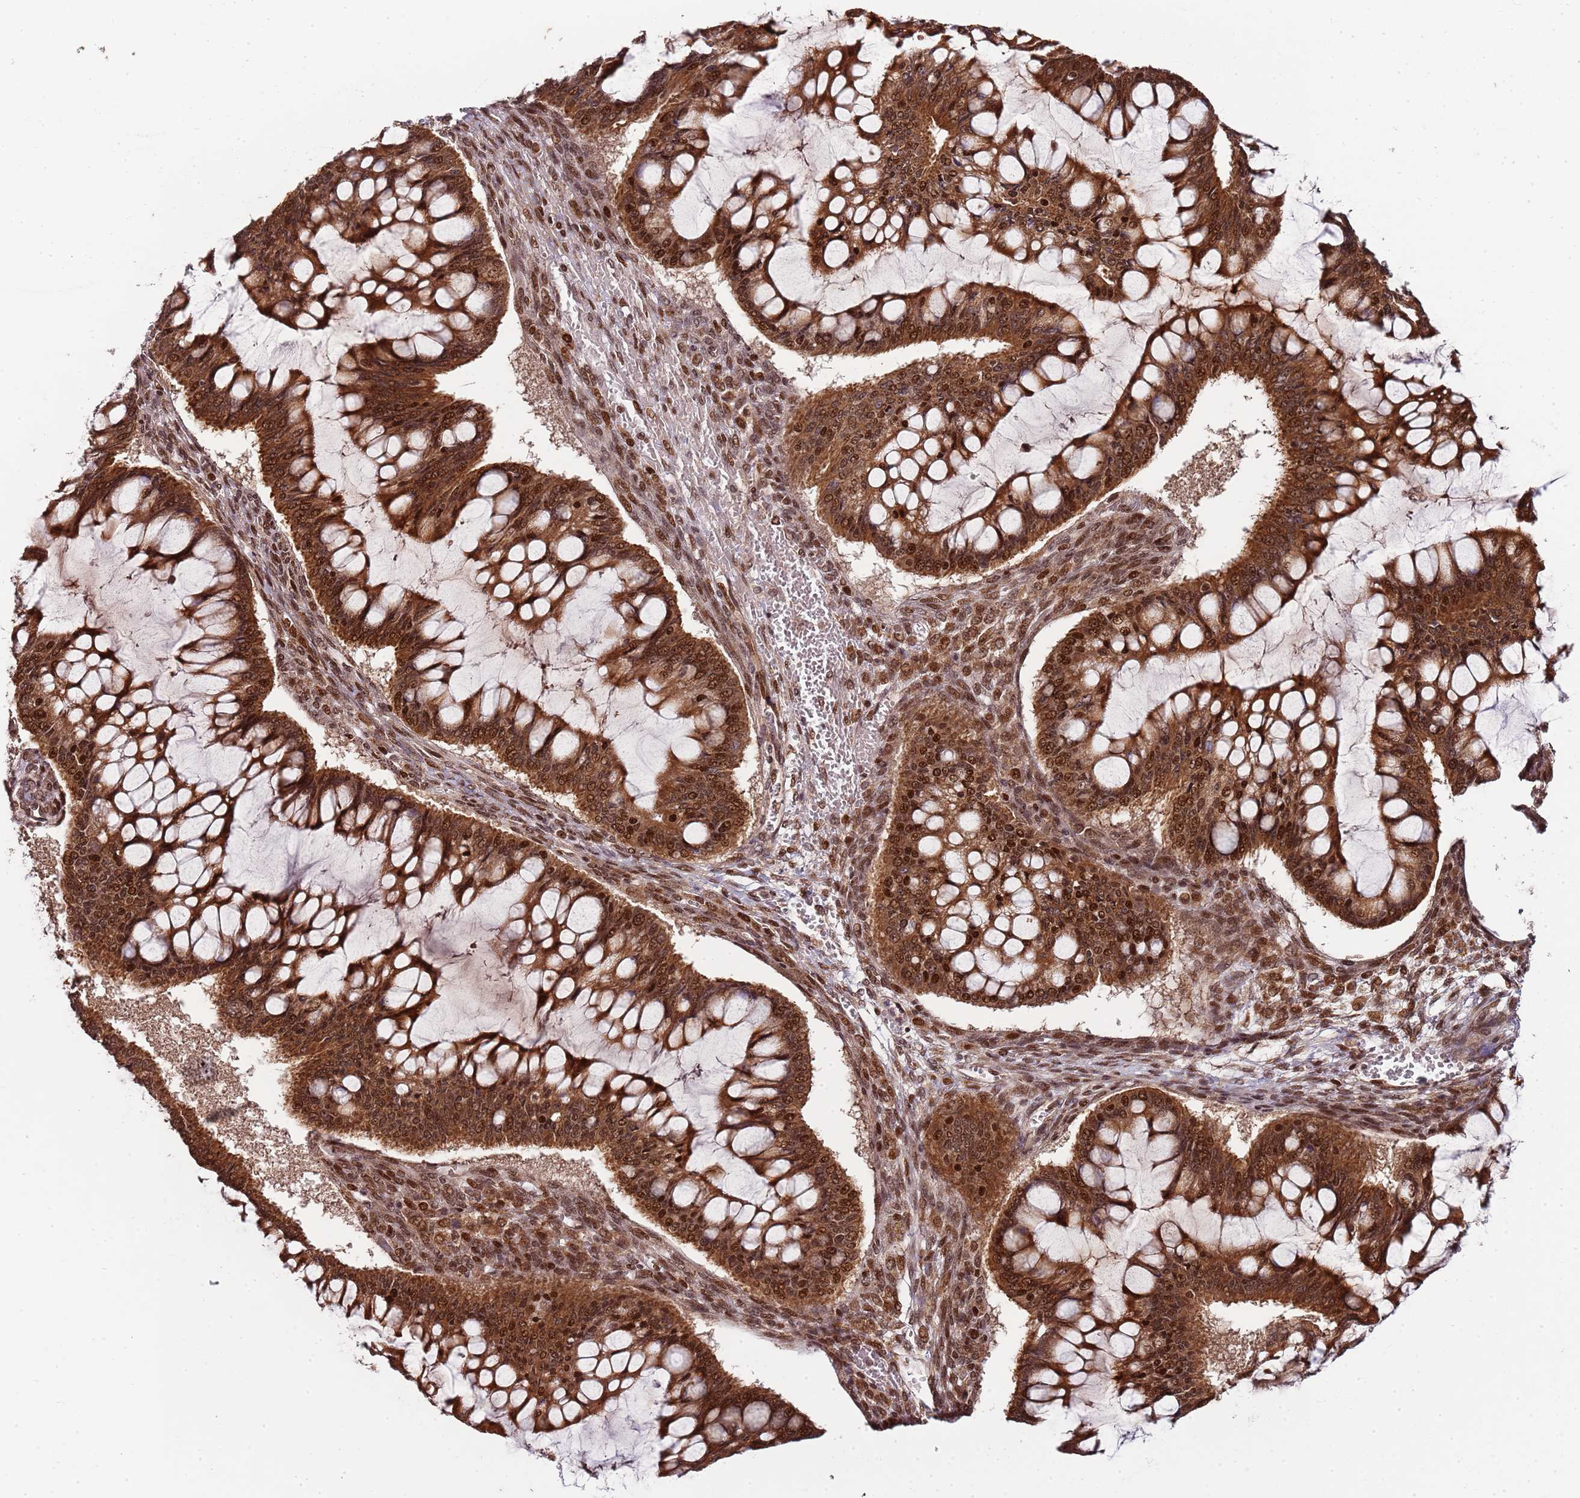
{"staining": {"intensity": "moderate", "quantity": ">75%", "location": "cytoplasmic/membranous,nuclear"}, "tissue": "ovarian cancer", "cell_type": "Tumor cells", "image_type": "cancer", "snomed": [{"axis": "morphology", "description": "Cystadenocarcinoma, mucinous, NOS"}, {"axis": "topography", "description": "Ovary"}], "caption": "A micrograph of ovarian cancer stained for a protein exhibits moderate cytoplasmic/membranous and nuclear brown staining in tumor cells. The protein is stained brown, and the nuclei are stained in blue (DAB (3,3'-diaminobenzidine) IHC with brightfield microscopy, high magnification).", "gene": "EDC3", "patient": {"sex": "female", "age": 73}}